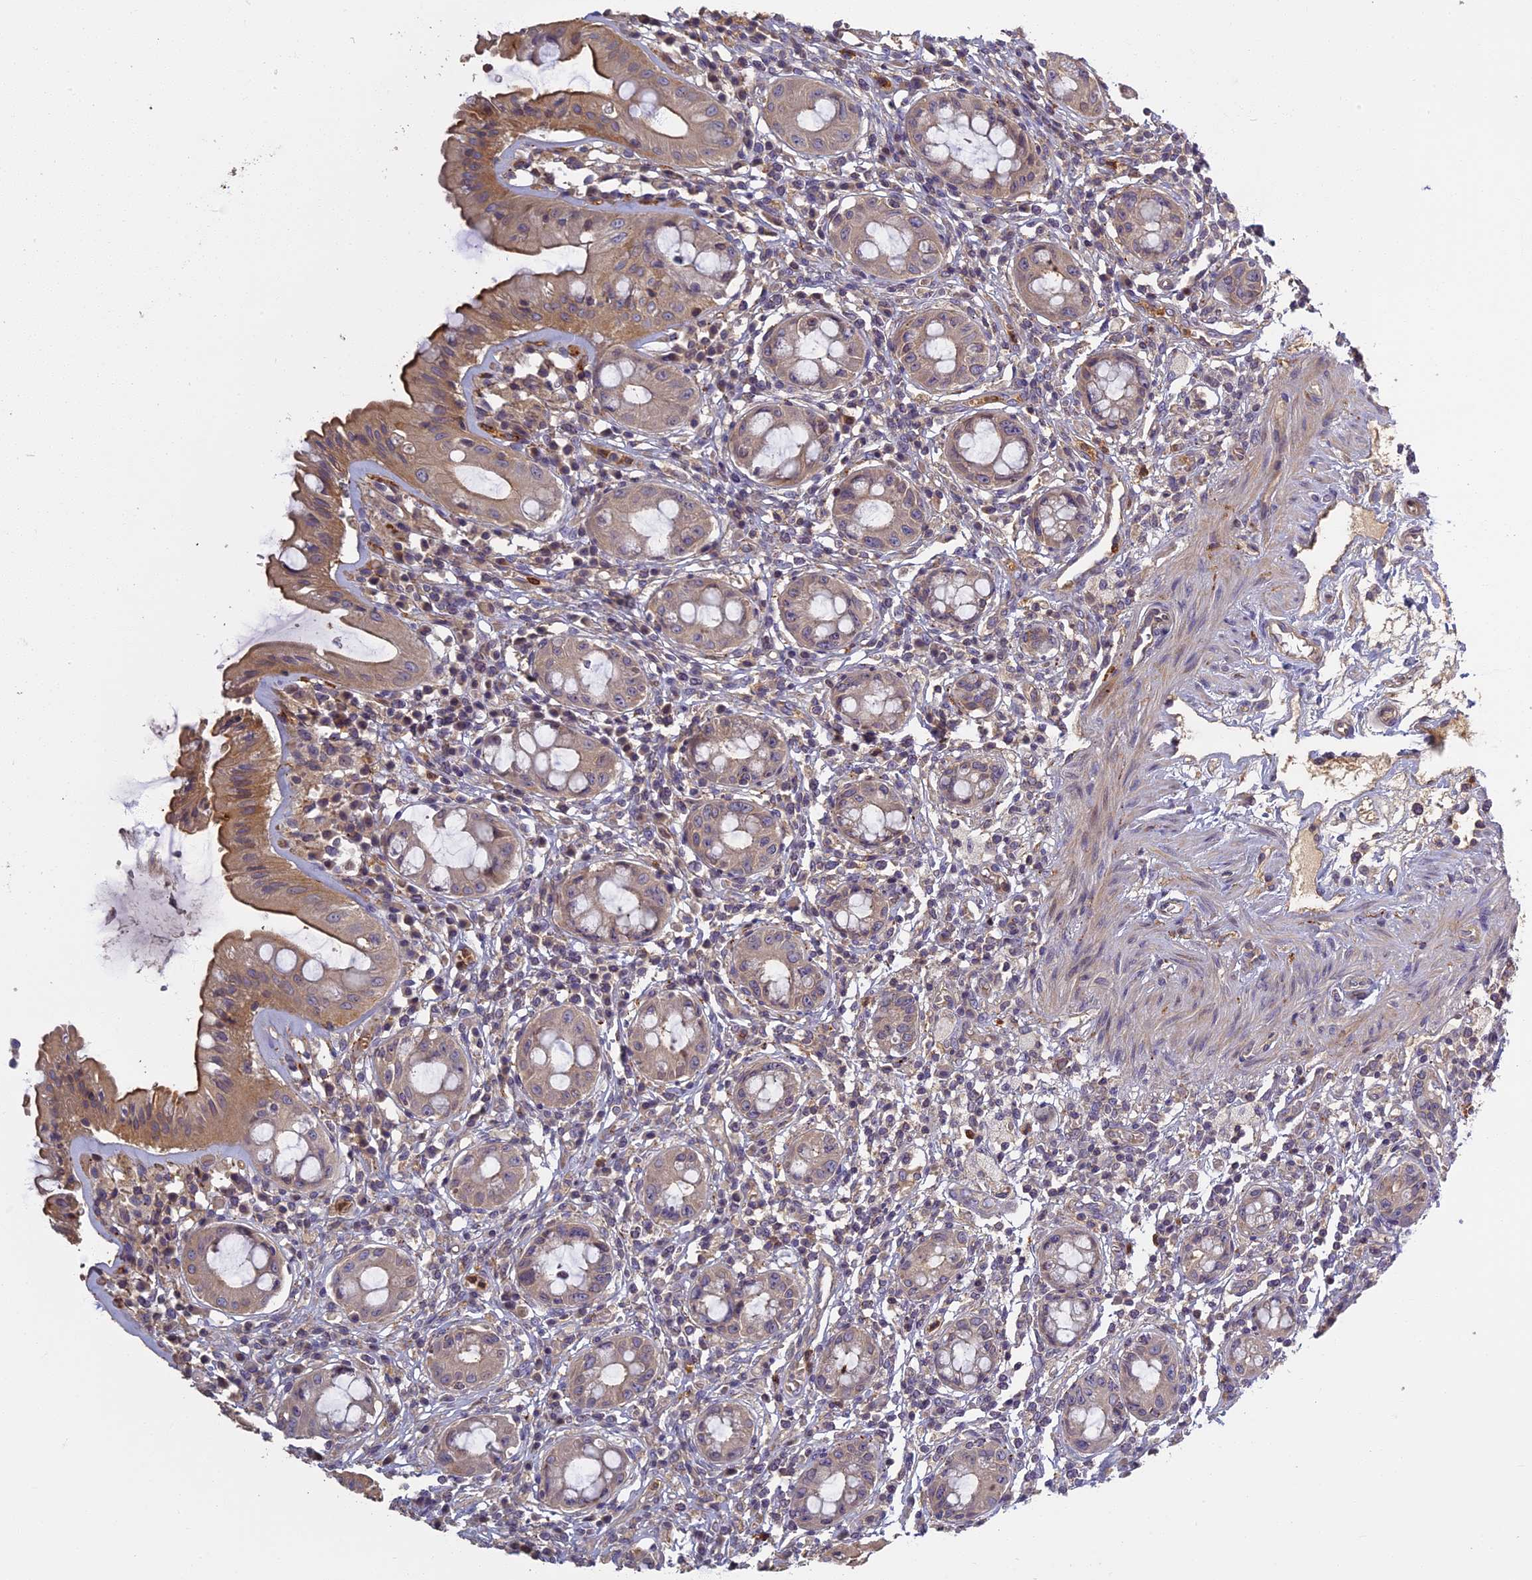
{"staining": {"intensity": "moderate", "quantity": "25%-75%", "location": "cytoplasmic/membranous"}, "tissue": "rectum", "cell_type": "Glandular cells", "image_type": "normal", "snomed": [{"axis": "morphology", "description": "Normal tissue, NOS"}, {"axis": "topography", "description": "Rectum"}], "caption": "Brown immunohistochemical staining in unremarkable human rectum exhibits moderate cytoplasmic/membranous staining in approximately 25%-75% of glandular cells.", "gene": "AP4E1", "patient": {"sex": "female", "age": 57}}